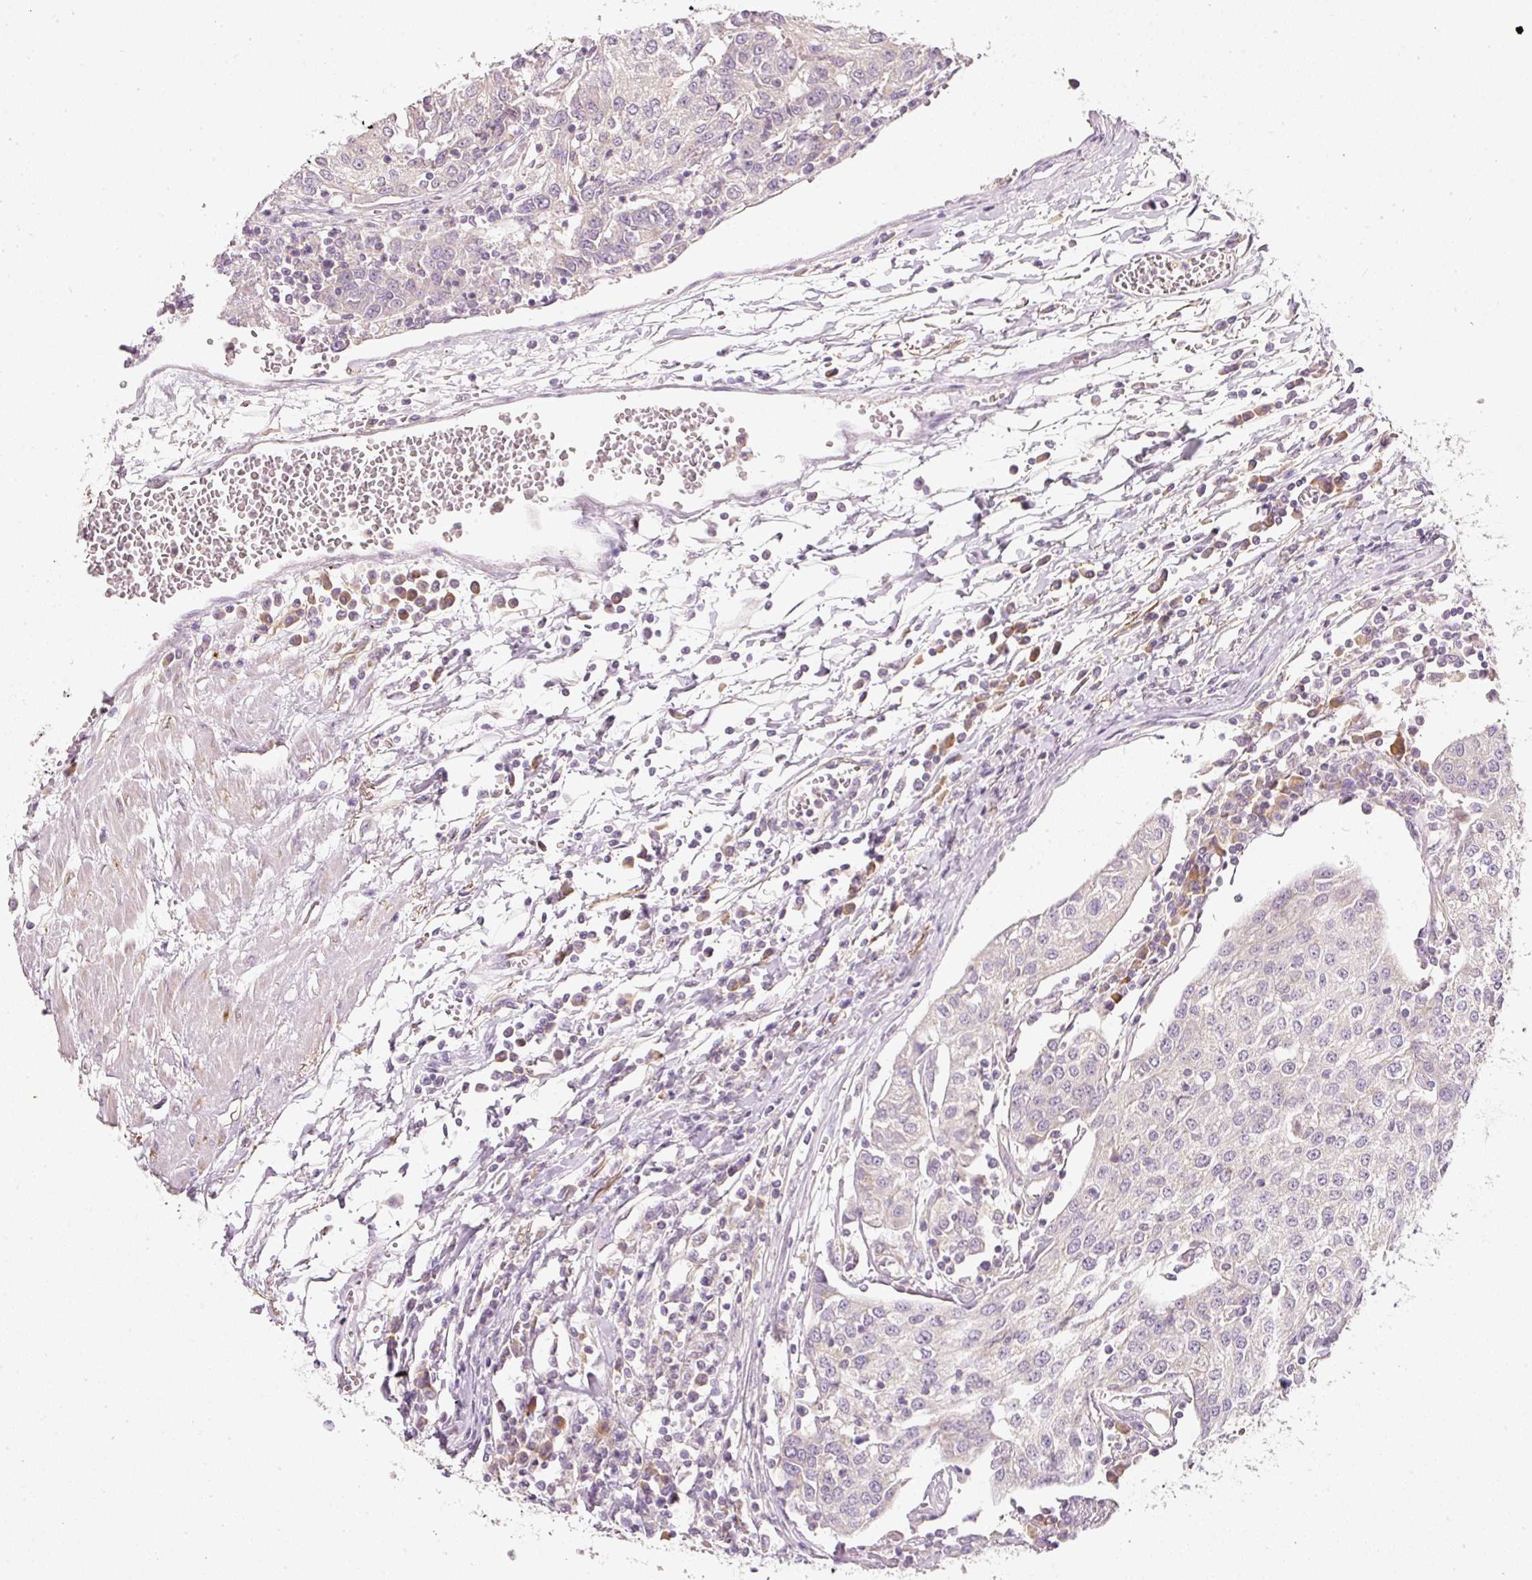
{"staining": {"intensity": "negative", "quantity": "none", "location": "none"}, "tissue": "urothelial cancer", "cell_type": "Tumor cells", "image_type": "cancer", "snomed": [{"axis": "morphology", "description": "Urothelial carcinoma, High grade"}, {"axis": "topography", "description": "Urinary bladder"}], "caption": "Protein analysis of urothelial carcinoma (high-grade) displays no significant positivity in tumor cells. The staining is performed using DAB (3,3'-diaminobenzidine) brown chromogen with nuclei counter-stained in using hematoxylin.", "gene": "RNF167", "patient": {"sex": "female", "age": 85}}